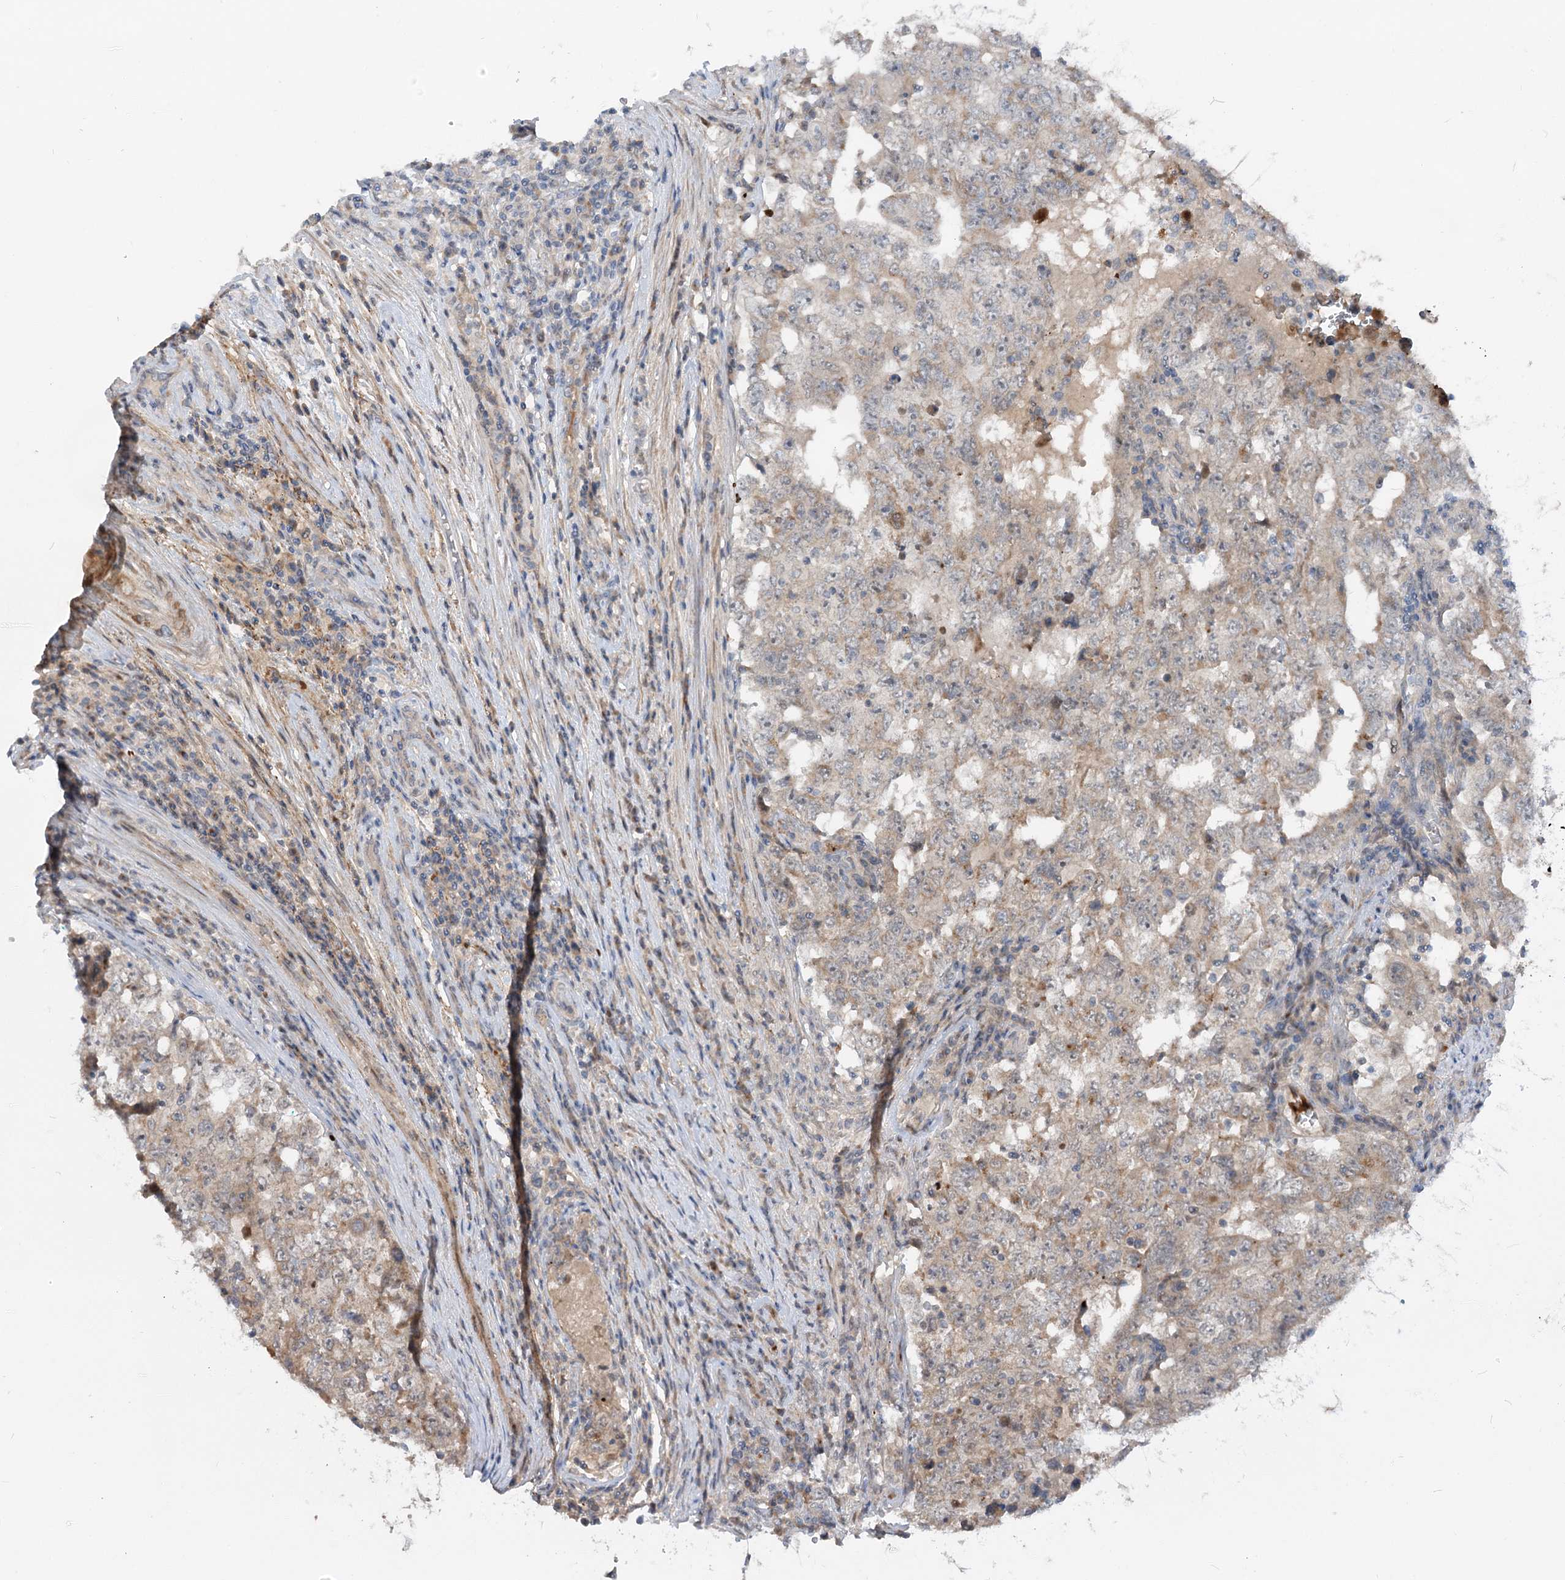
{"staining": {"intensity": "moderate", "quantity": "25%-75%", "location": "cytoplasmic/membranous"}, "tissue": "testis cancer", "cell_type": "Tumor cells", "image_type": "cancer", "snomed": [{"axis": "morphology", "description": "Carcinoma, Embryonal, NOS"}, {"axis": "topography", "description": "Testis"}], "caption": "Immunohistochemistry (IHC) micrograph of human embryonal carcinoma (testis) stained for a protein (brown), which demonstrates medium levels of moderate cytoplasmic/membranous positivity in about 25%-75% of tumor cells.", "gene": "FGF19", "patient": {"sex": "male", "age": 26}}